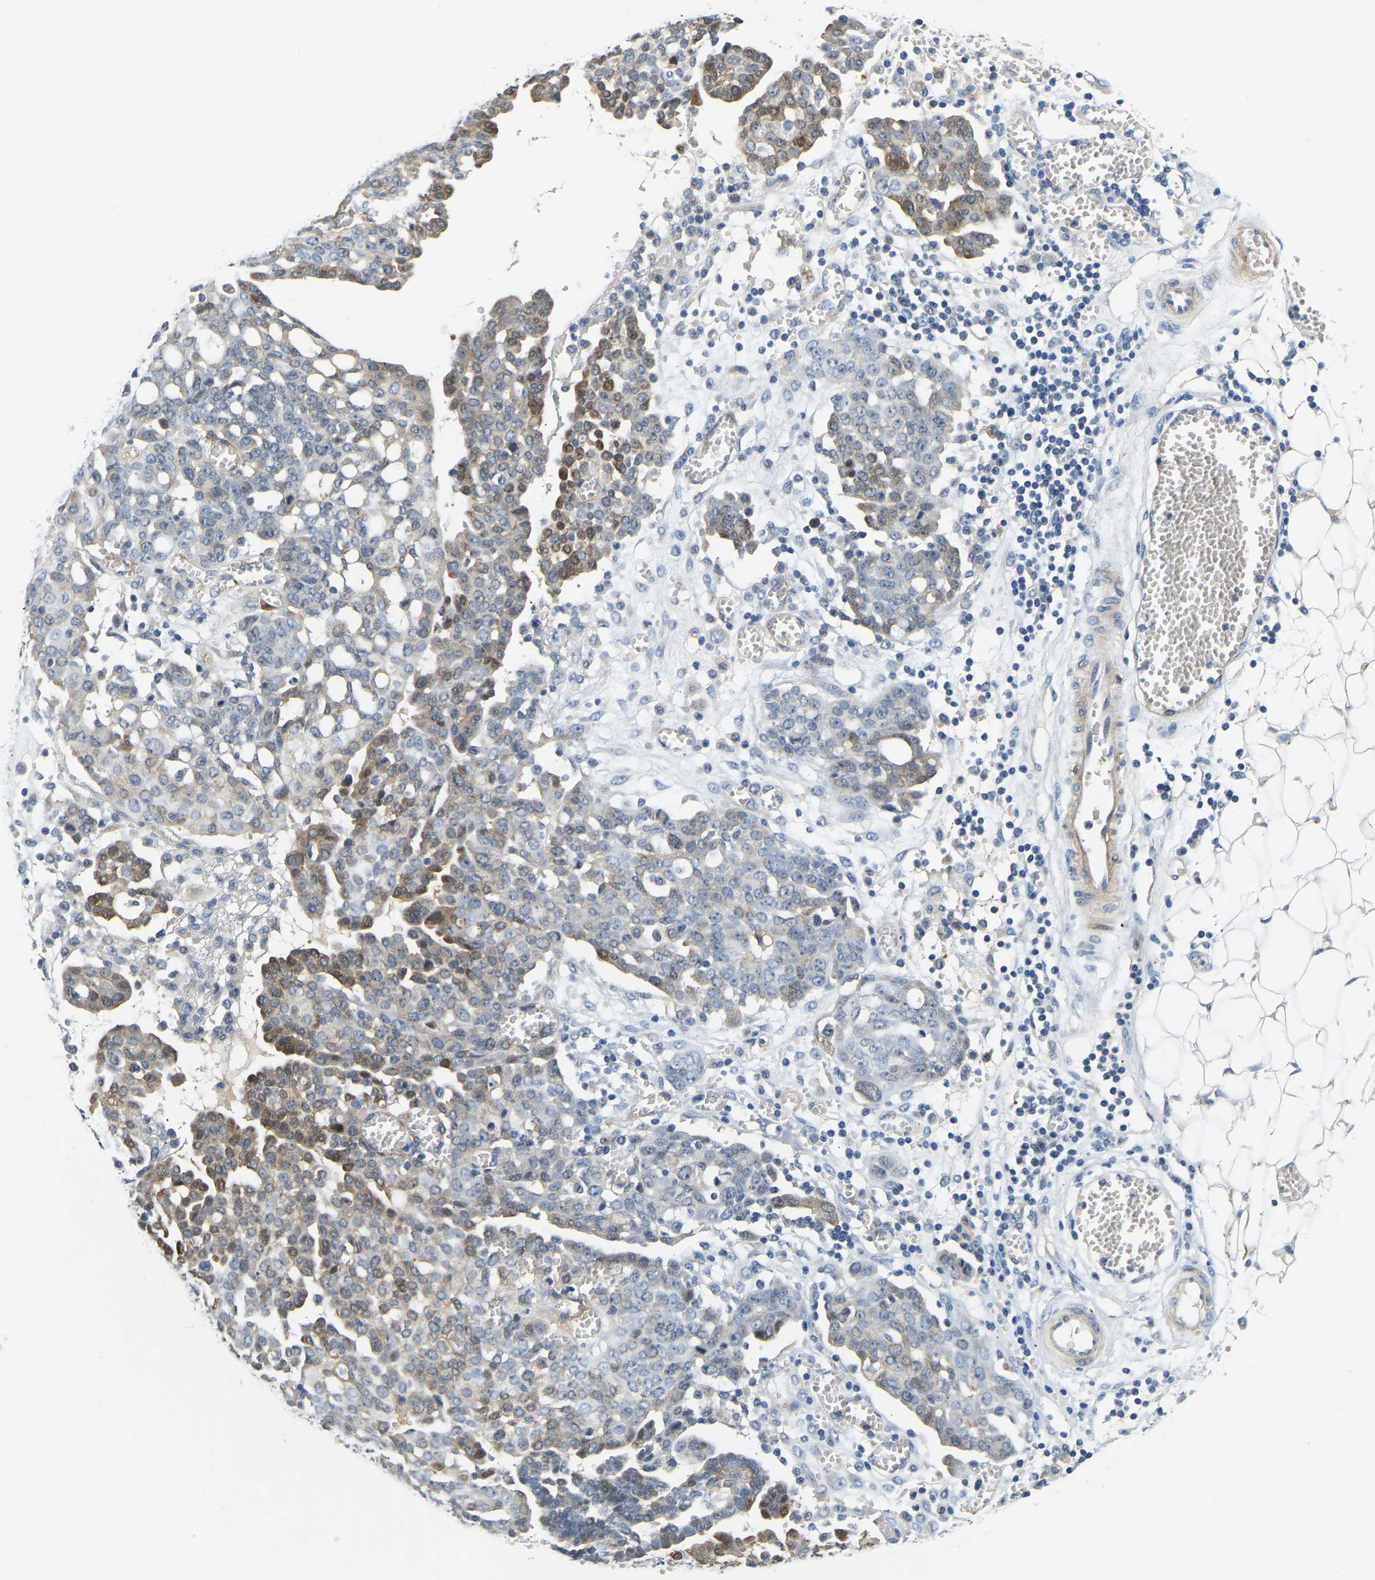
{"staining": {"intensity": "moderate", "quantity": "<25%", "location": "cytoplasmic/membranous"}, "tissue": "ovarian cancer", "cell_type": "Tumor cells", "image_type": "cancer", "snomed": [{"axis": "morphology", "description": "Cystadenocarcinoma, serous, NOS"}, {"axis": "topography", "description": "Soft tissue"}, {"axis": "topography", "description": "Ovary"}], "caption": "This histopathology image demonstrates immunohistochemistry staining of human serous cystadenocarcinoma (ovarian), with low moderate cytoplasmic/membranous staining in approximately <25% of tumor cells.", "gene": "LIAS", "patient": {"sex": "female", "age": 57}}